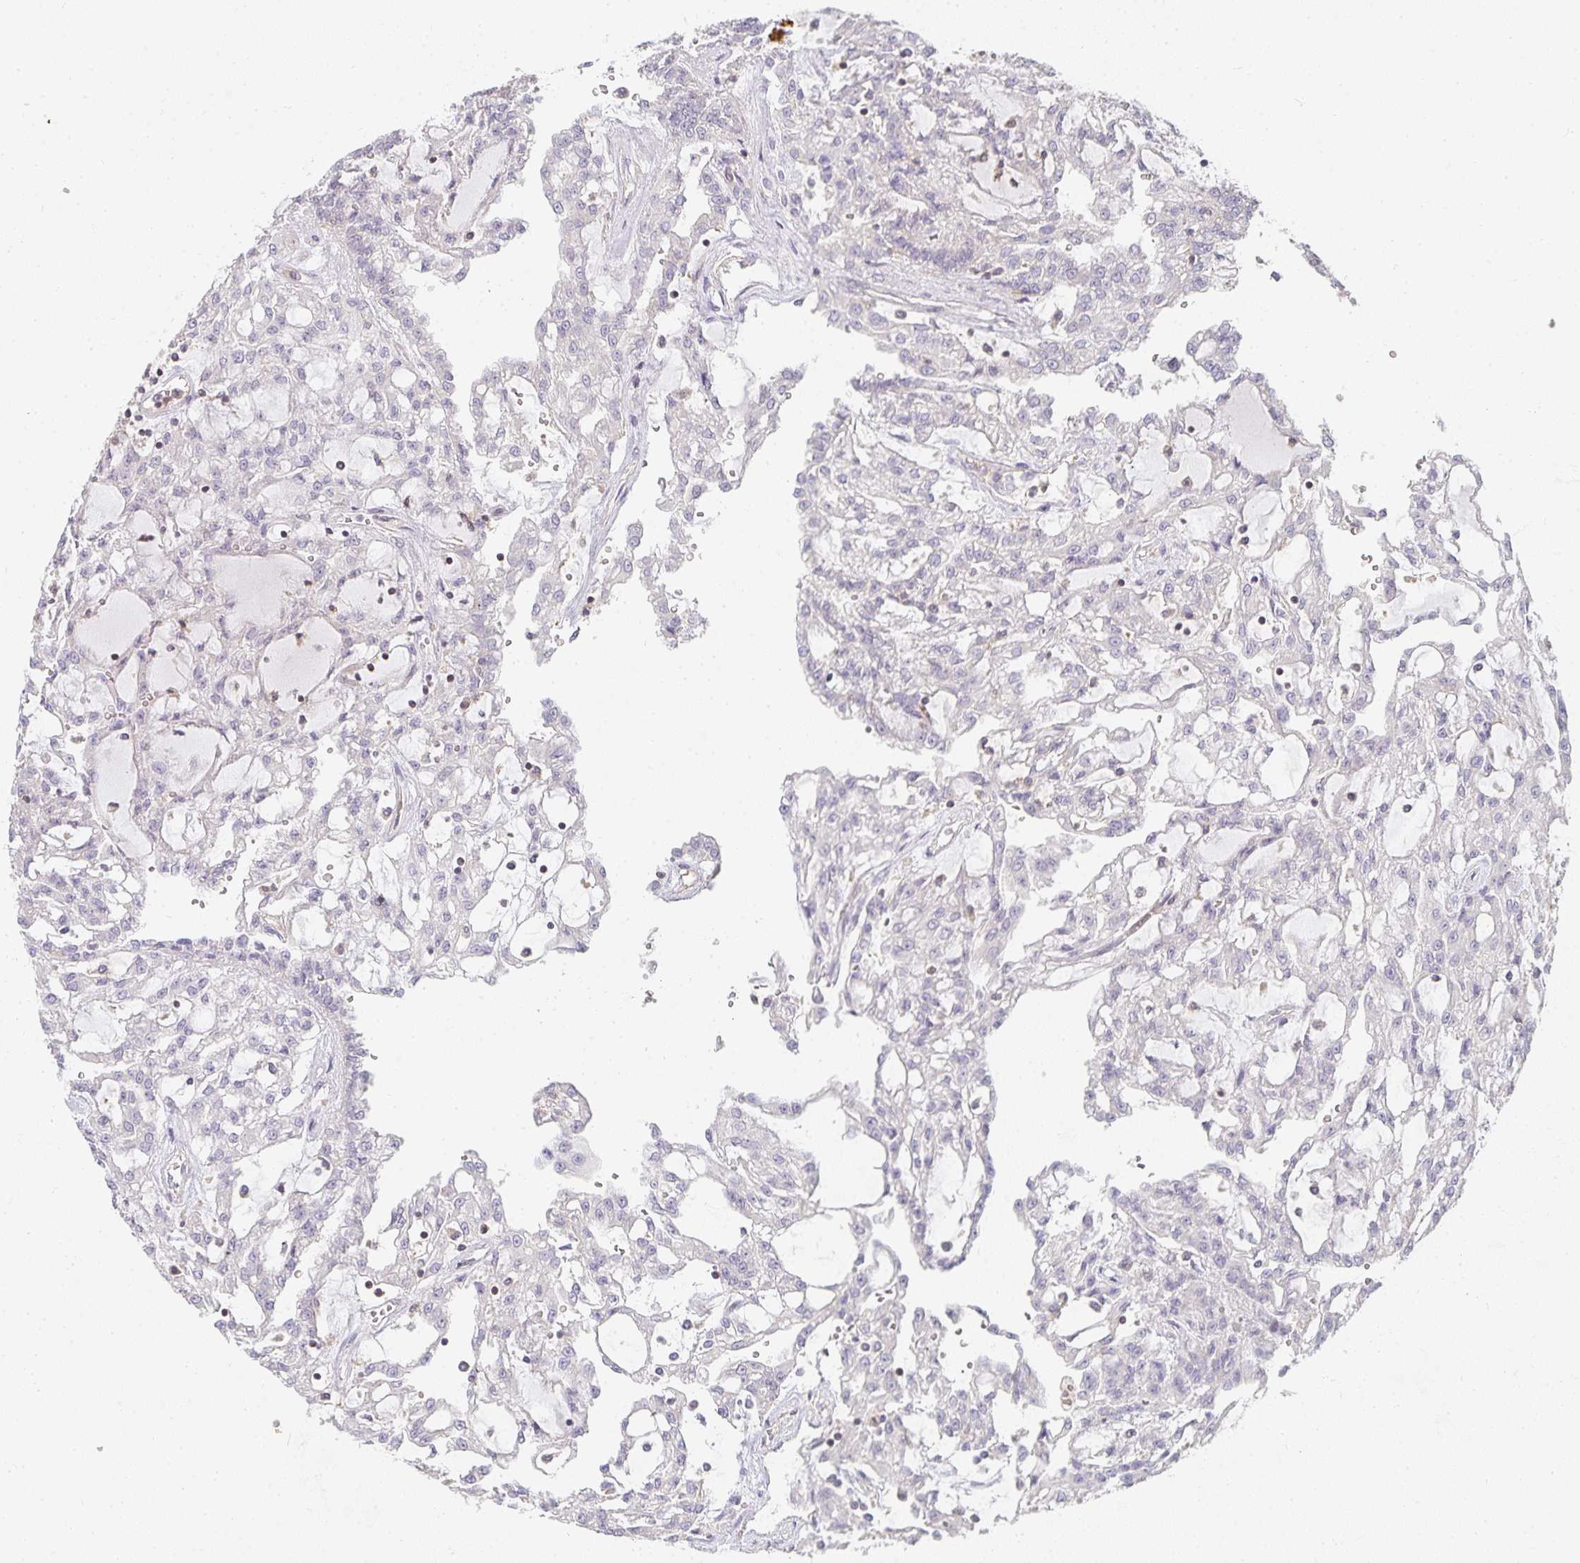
{"staining": {"intensity": "negative", "quantity": "none", "location": "none"}, "tissue": "renal cancer", "cell_type": "Tumor cells", "image_type": "cancer", "snomed": [{"axis": "morphology", "description": "Adenocarcinoma, NOS"}, {"axis": "topography", "description": "Kidney"}], "caption": "Protein analysis of adenocarcinoma (renal) reveals no significant positivity in tumor cells.", "gene": "GATA3", "patient": {"sex": "male", "age": 63}}